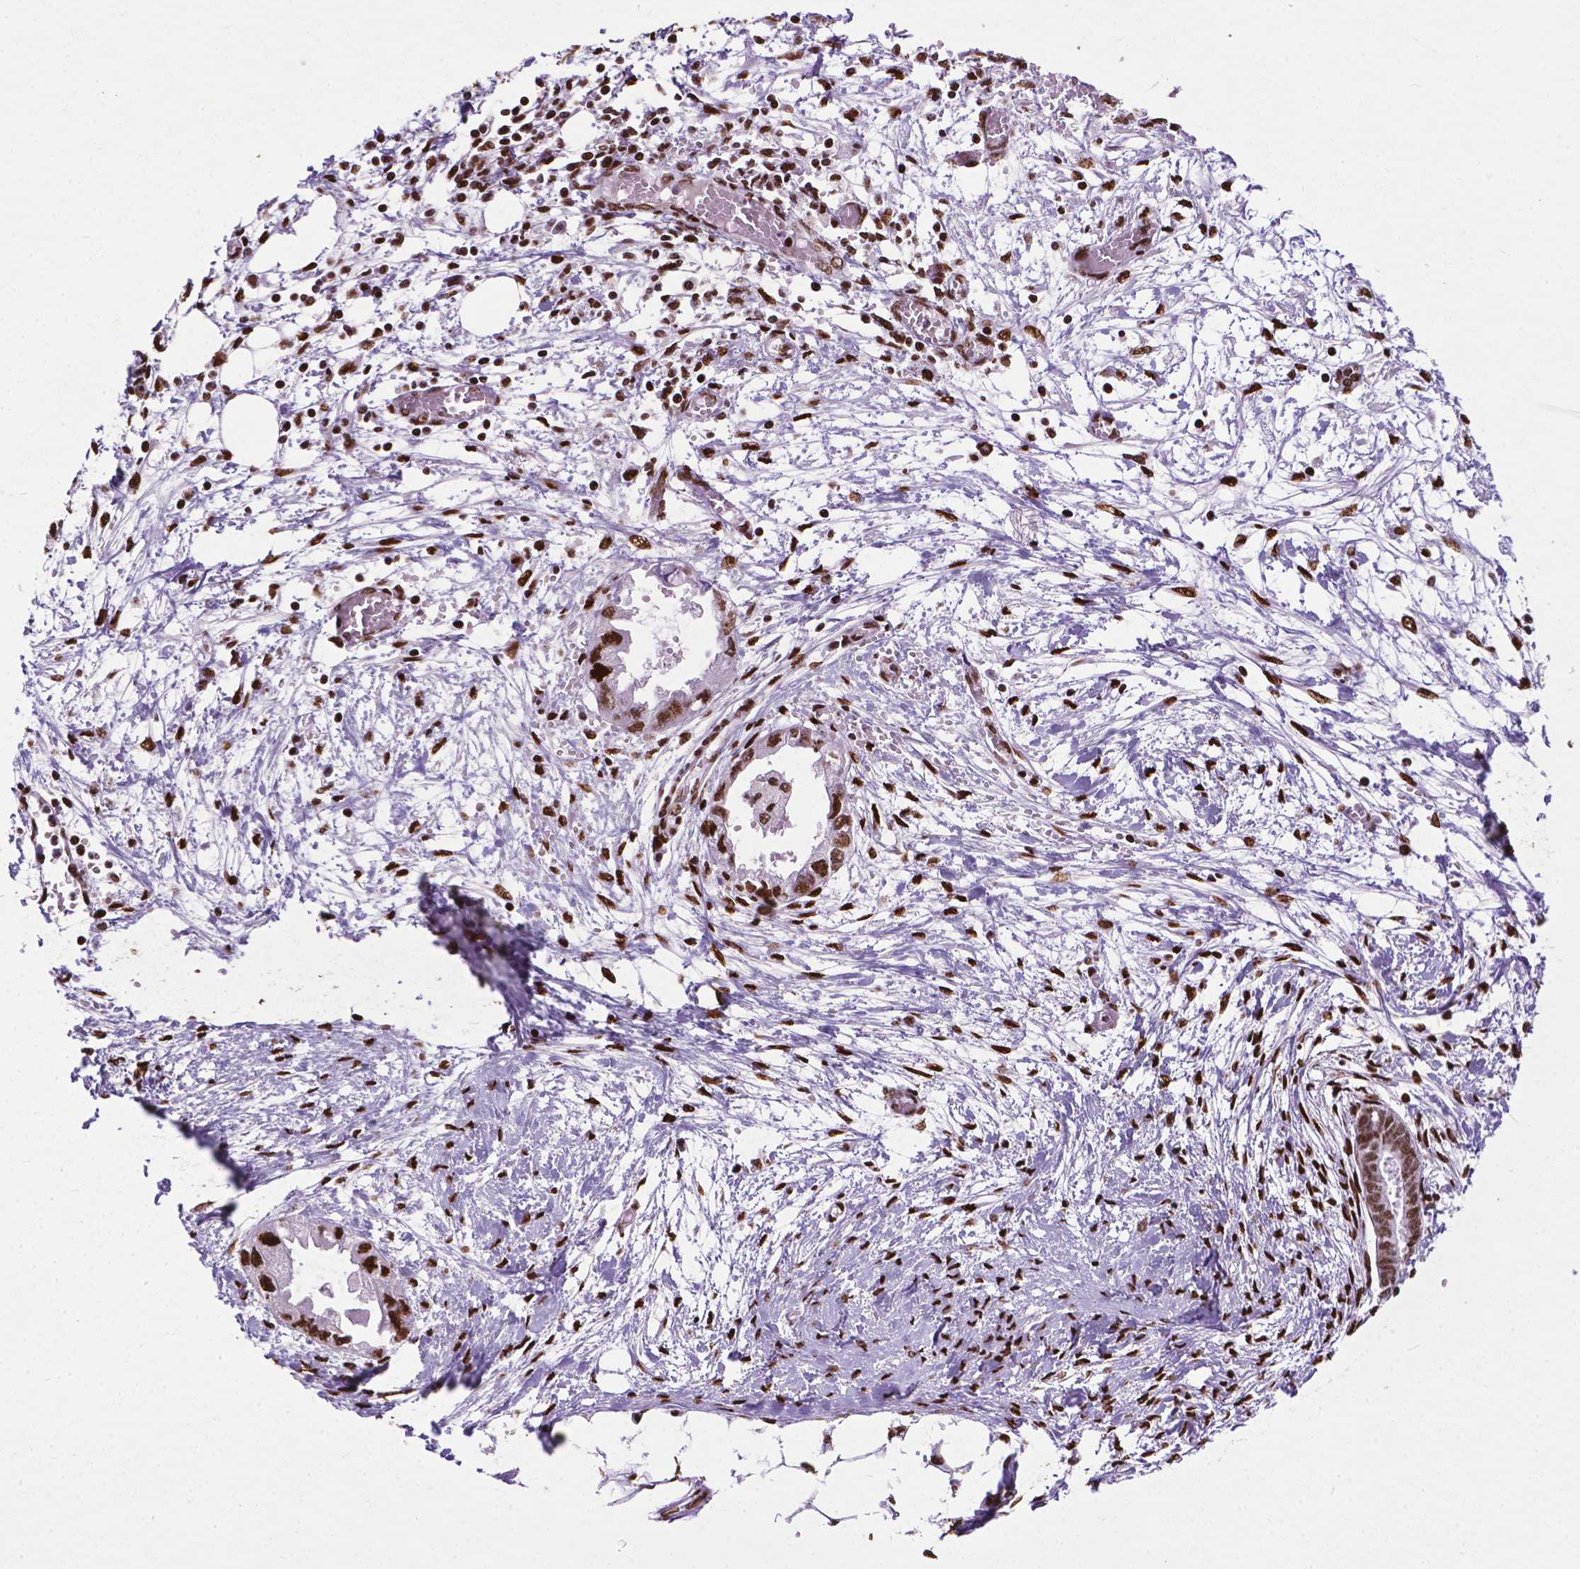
{"staining": {"intensity": "strong", "quantity": ">75%", "location": "nuclear"}, "tissue": "endometrial cancer", "cell_type": "Tumor cells", "image_type": "cancer", "snomed": [{"axis": "morphology", "description": "Adenocarcinoma, NOS"}, {"axis": "morphology", "description": "Adenocarcinoma, metastatic, NOS"}, {"axis": "topography", "description": "Adipose tissue"}, {"axis": "topography", "description": "Endometrium"}], "caption": "Strong nuclear protein staining is appreciated in about >75% of tumor cells in endometrial adenocarcinoma.", "gene": "SMIM5", "patient": {"sex": "female", "age": 67}}